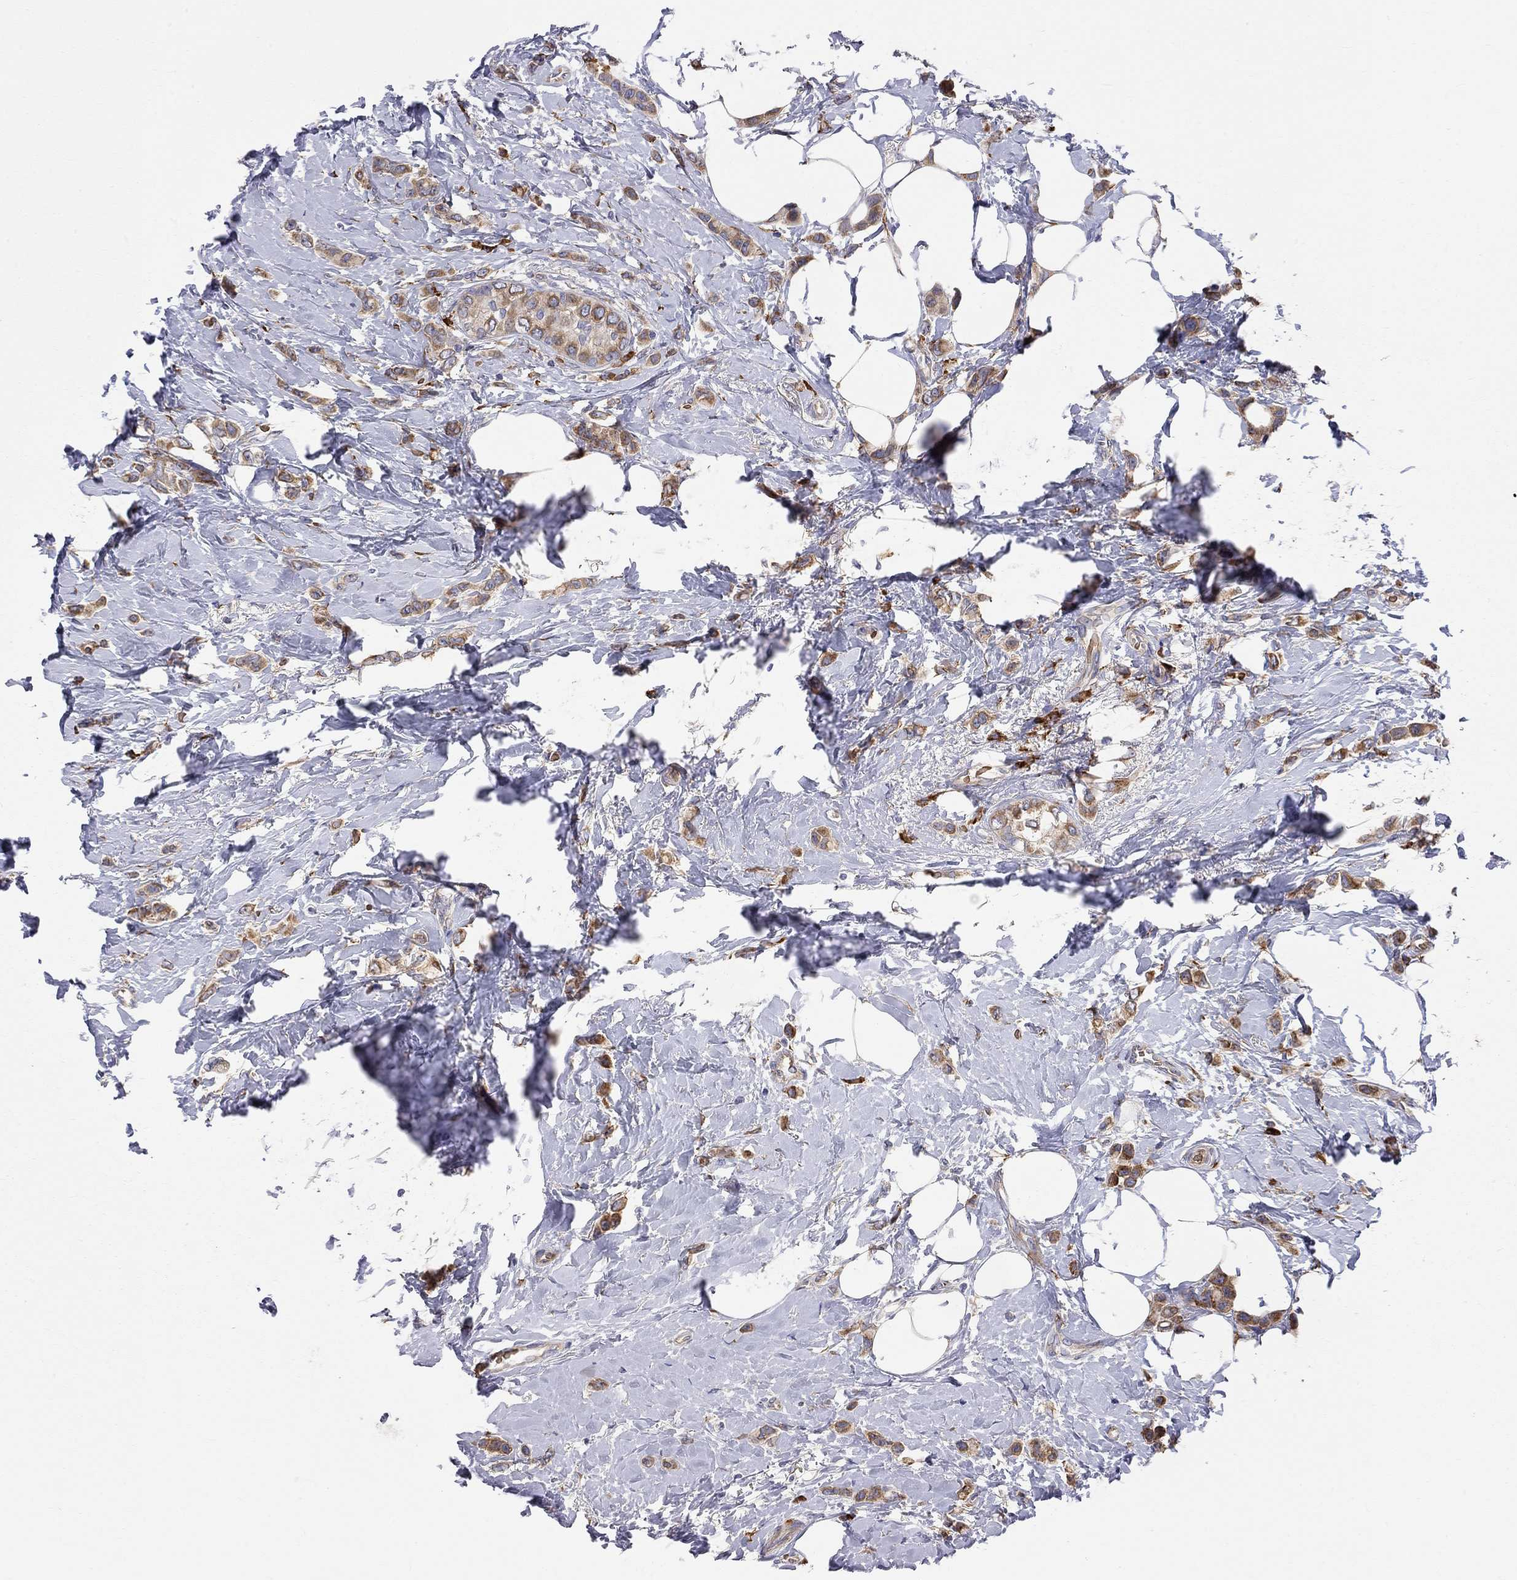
{"staining": {"intensity": "moderate", "quantity": ">75%", "location": "cytoplasmic/membranous"}, "tissue": "breast cancer", "cell_type": "Tumor cells", "image_type": "cancer", "snomed": [{"axis": "morphology", "description": "Lobular carcinoma"}, {"axis": "topography", "description": "Breast"}], "caption": "Lobular carcinoma (breast) stained for a protein (brown) exhibits moderate cytoplasmic/membranous positive positivity in approximately >75% of tumor cells.", "gene": "CASTOR1", "patient": {"sex": "female", "age": 66}}